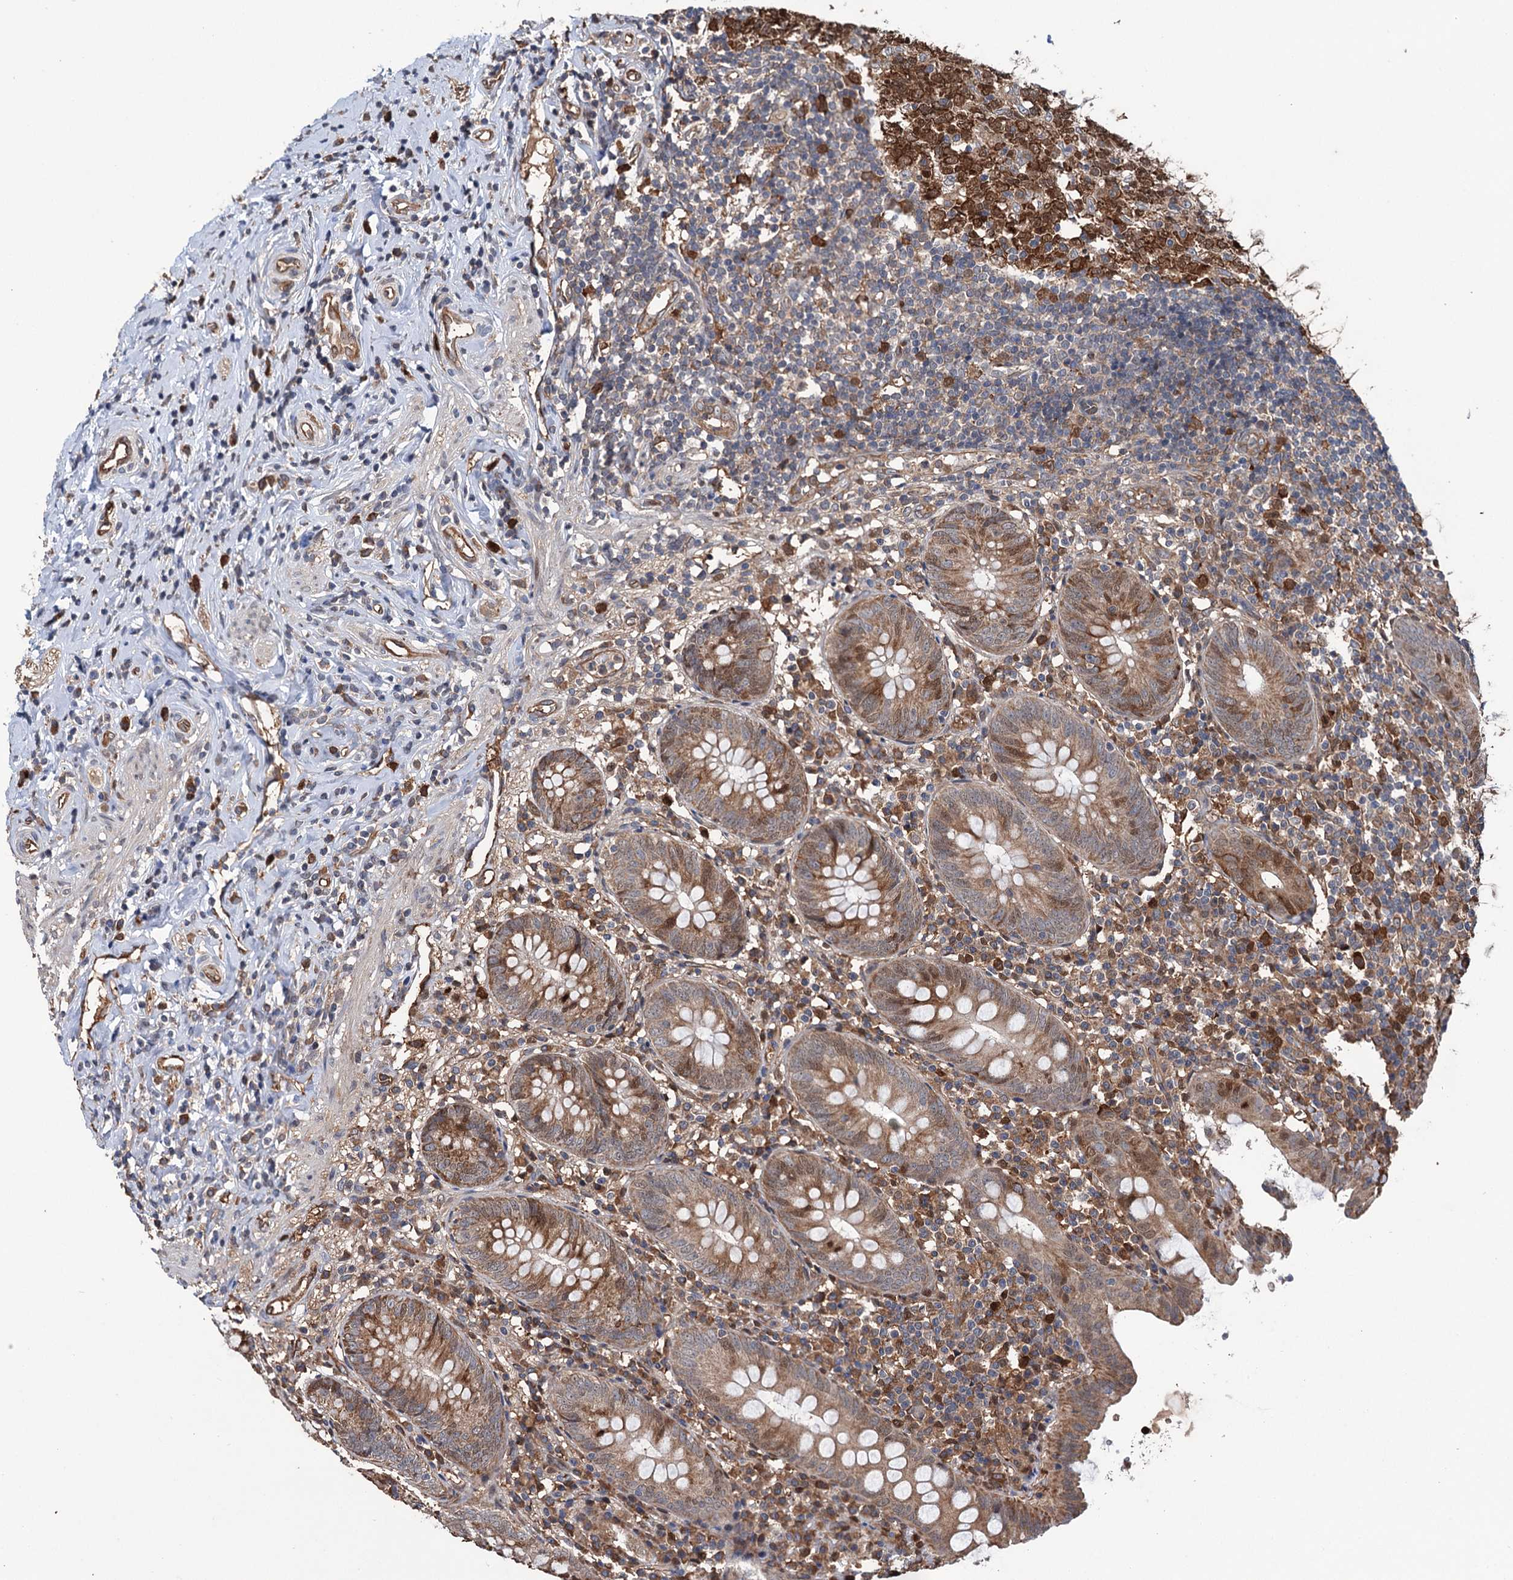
{"staining": {"intensity": "moderate", "quantity": ">75%", "location": "cytoplasmic/membranous"}, "tissue": "appendix", "cell_type": "Glandular cells", "image_type": "normal", "snomed": [{"axis": "morphology", "description": "Normal tissue, NOS"}, {"axis": "topography", "description": "Appendix"}], "caption": "A brown stain highlights moderate cytoplasmic/membranous staining of a protein in glandular cells of normal human appendix.", "gene": "NCAPD2", "patient": {"sex": "female", "age": 54}}